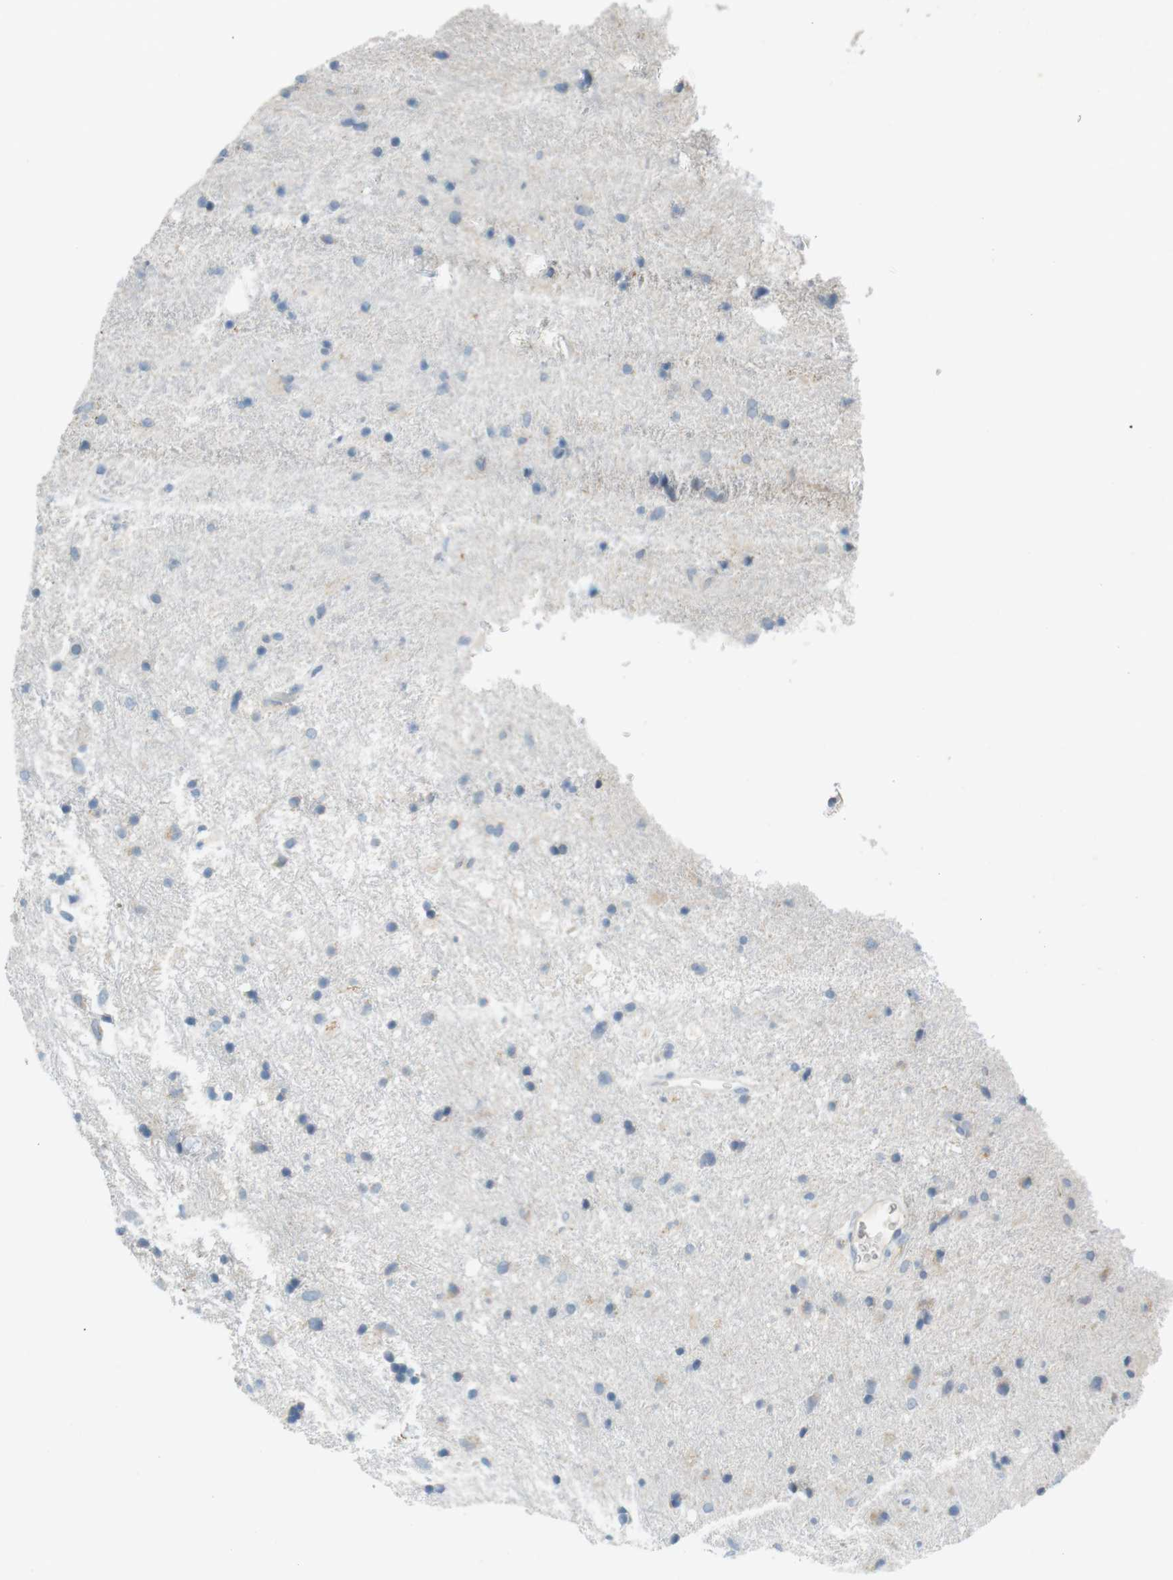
{"staining": {"intensity": "negative", "quantity": "none", "location": "none"}, "tissue": "glioma", "cell_type": "Tumor cells", "image_type": "cancer", "snomed": [{"axis": "morphology", "description": "Glioma, malignant, Low grade"}, {"axis": "topography", "description": "Brain"}], "caption": "Immunohistochemistry of human glioma displays no staining in tumor cells.", "gene": "MUC5B", "patient": {"sex": "male", "age": 77}}